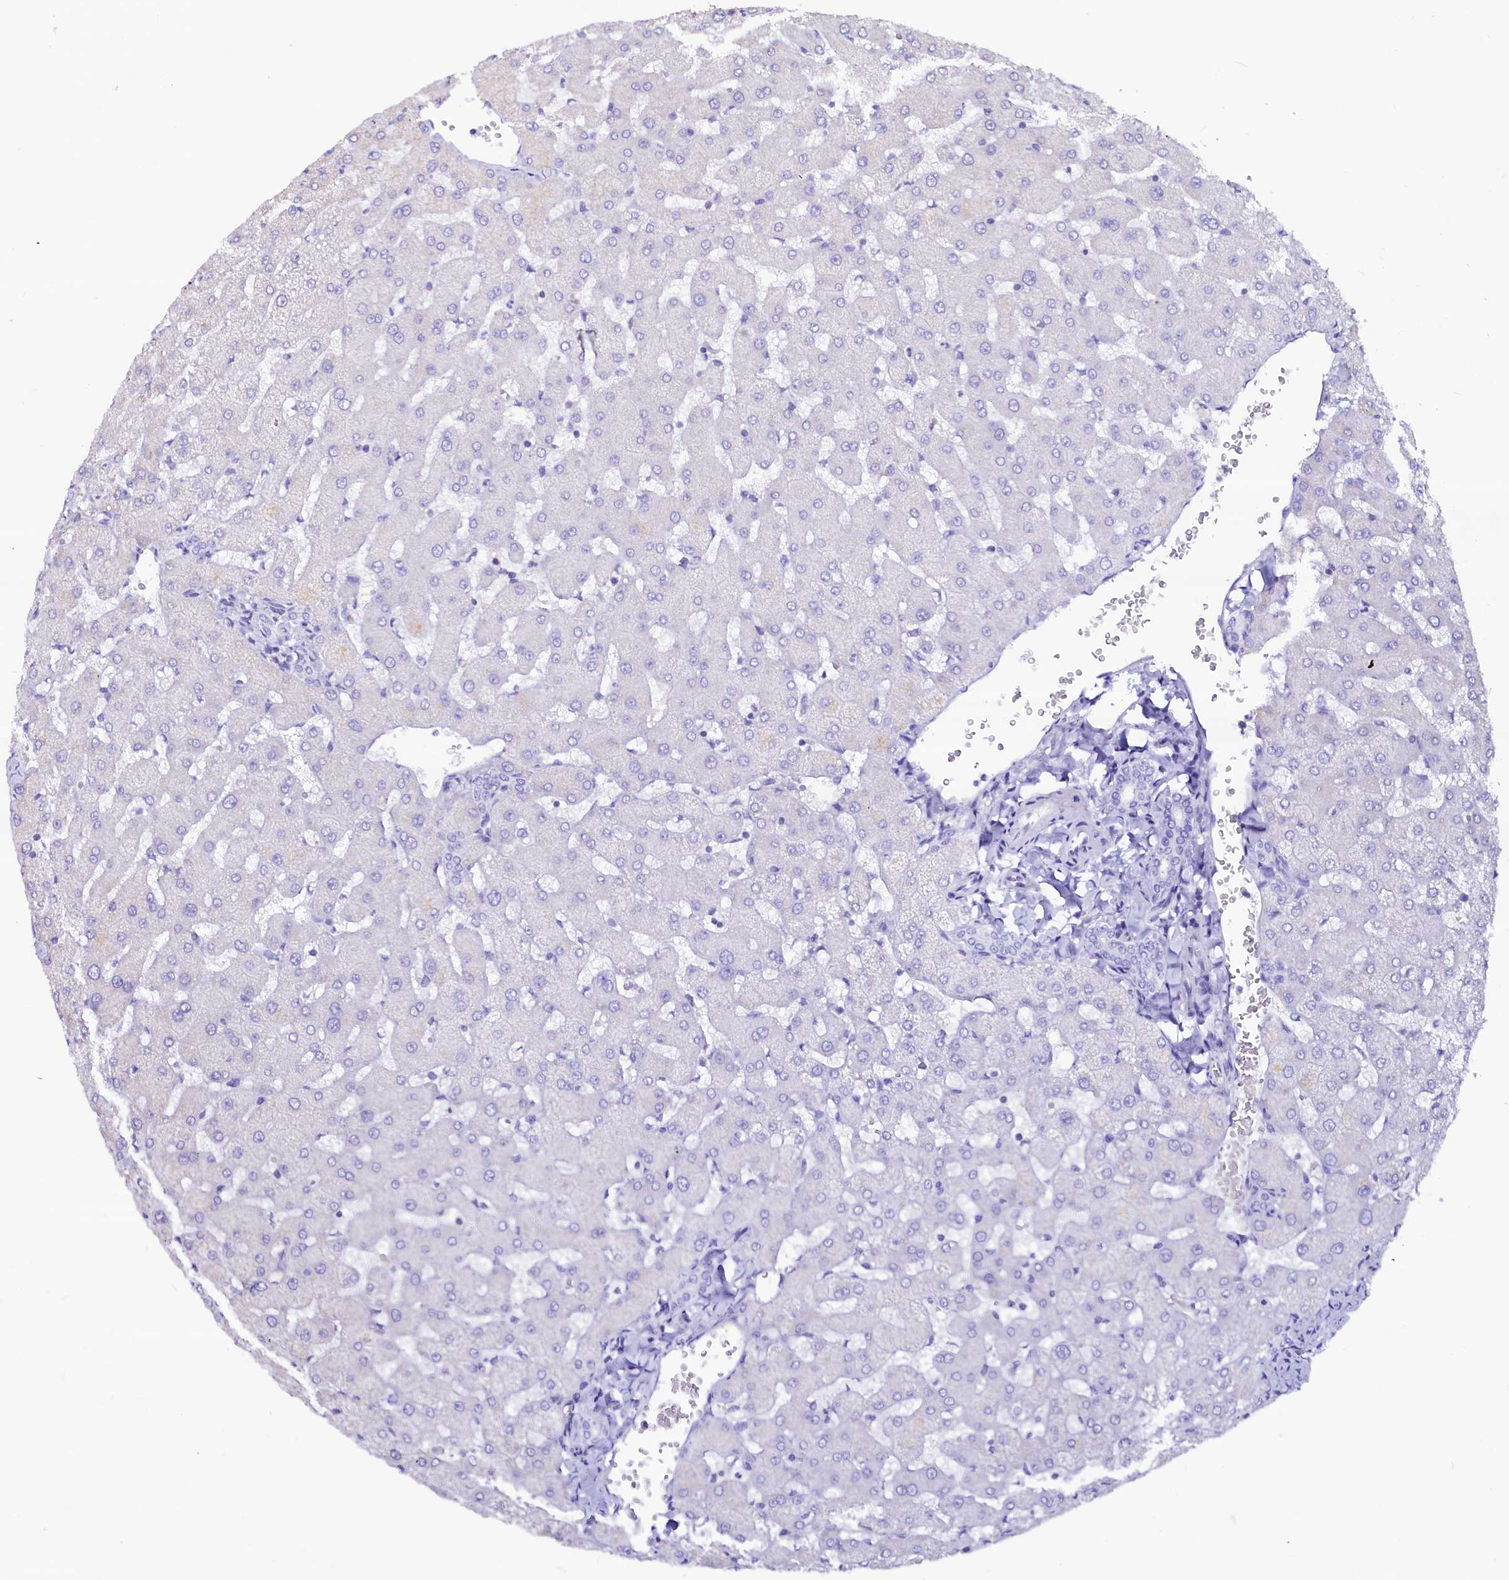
{"staining": {"intensity": "negative", "quantity": "none", "location": "none"}, "tissue": "liver", "cell_type": "Cholangiocytes", "image_type": "normal", "snomed": [{"axis": "morphology", "description": "Normal tissue, NOS"}, {"axis": "topography", "description": "Liver"}], "caption": "IHC of unremarkable human liver shows no staining in cholangiocytes. (DAB IHC with hematoxylin counter stain).", "gene": "RBP3", "patient": {"sex": "female", "age": 63}}